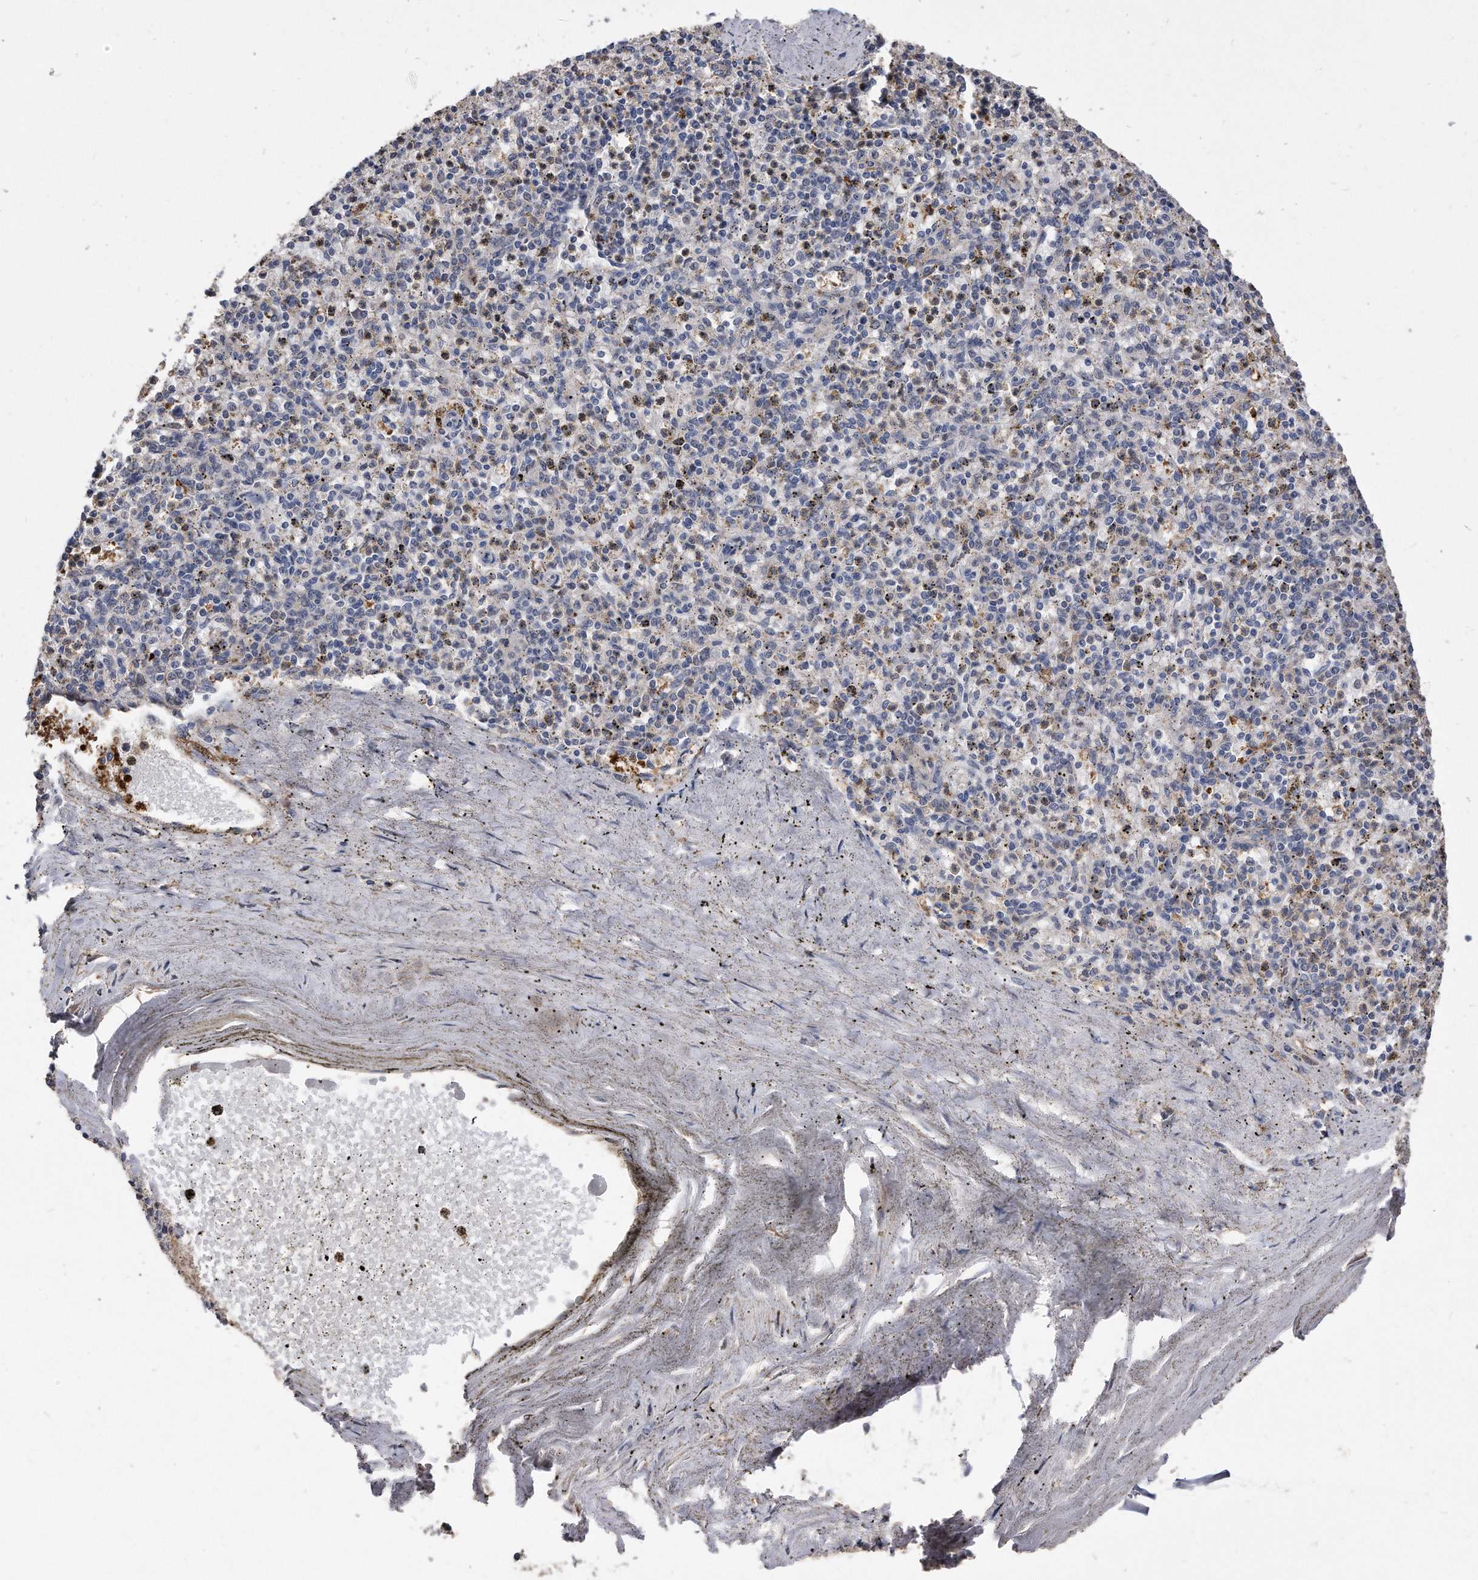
{"staining": {"intensity": "weak", "quantity": "<25%", "location": "cytoplasmic/membranous"}, "tissue": "spleen", "cell_type": "Cells in red pulp", "image_type": "normal", "snomed": [{"axis": "morphology", "description": "Normal tissue, NOS"}, {"axis": "topography", "description": "Spleen"}], "caption": "Immunohistochemistry of benign spleen reveals no expression in cells in red pulp.", "gene": "IL20RA", "patient": {"sex": "male", "age": 72}}